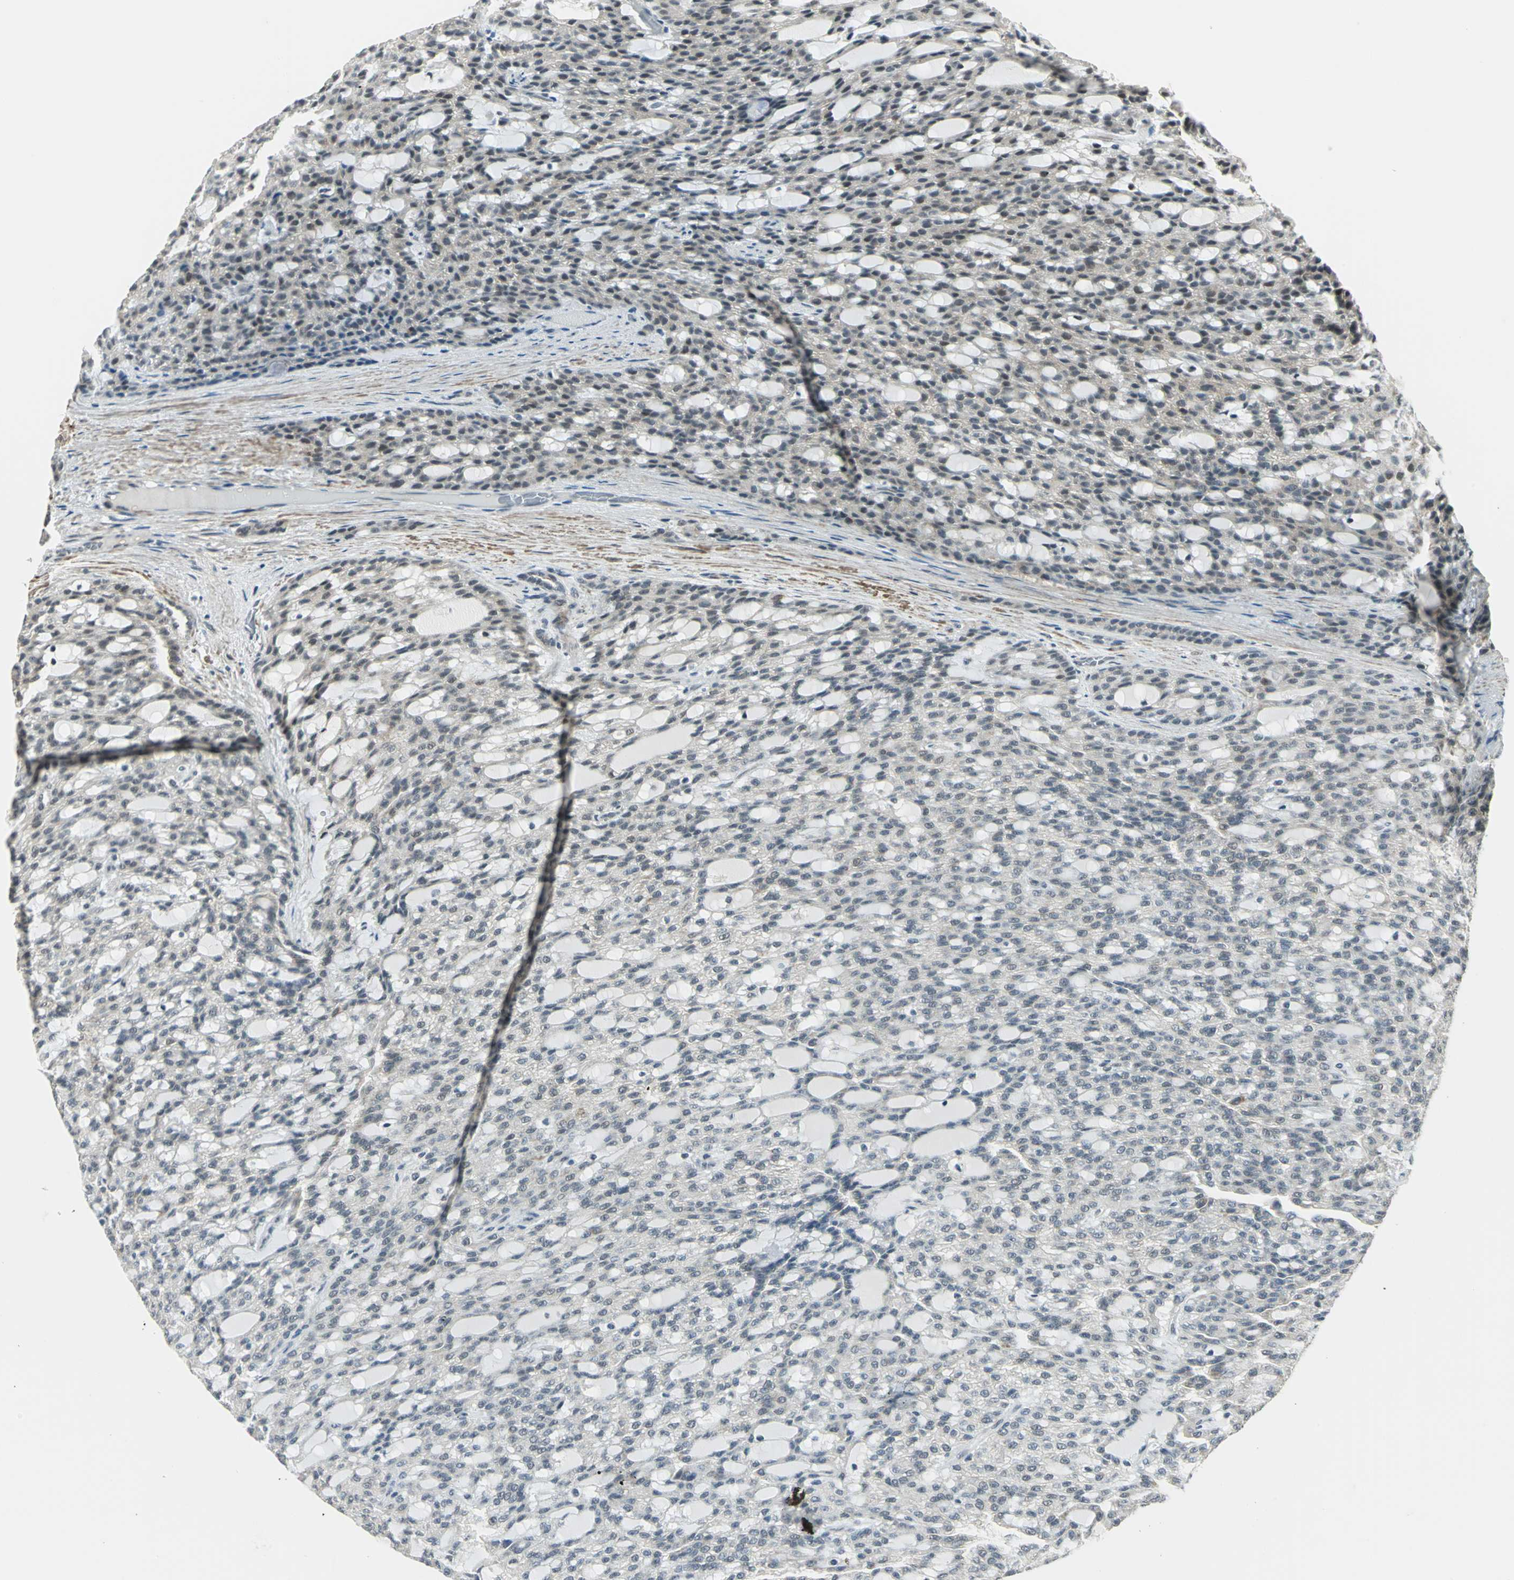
{"staining": {"intensity": "weak", "quantity": "<25%", "location": "cytoplasmic/membranous,nuclear"}, "tissue": "renal cancer", "cell_type": "Tumor cells", "image_type": "cancer", "snomed": [{"axis": "morphology", "description": "Adenocarcinoma, NOS"}, {"axis": "topography", "description": "Kidney"}], "caption": "Immunohistochemistry (IHC) of human renal cancer shows no expression in tumor cells. (Brightfield microscopy of DAB (3,3'-diaminobenzidine) IHC at high magnification).", "gene": "MTA1", "patient": {"sex": "male", "age": 63}}